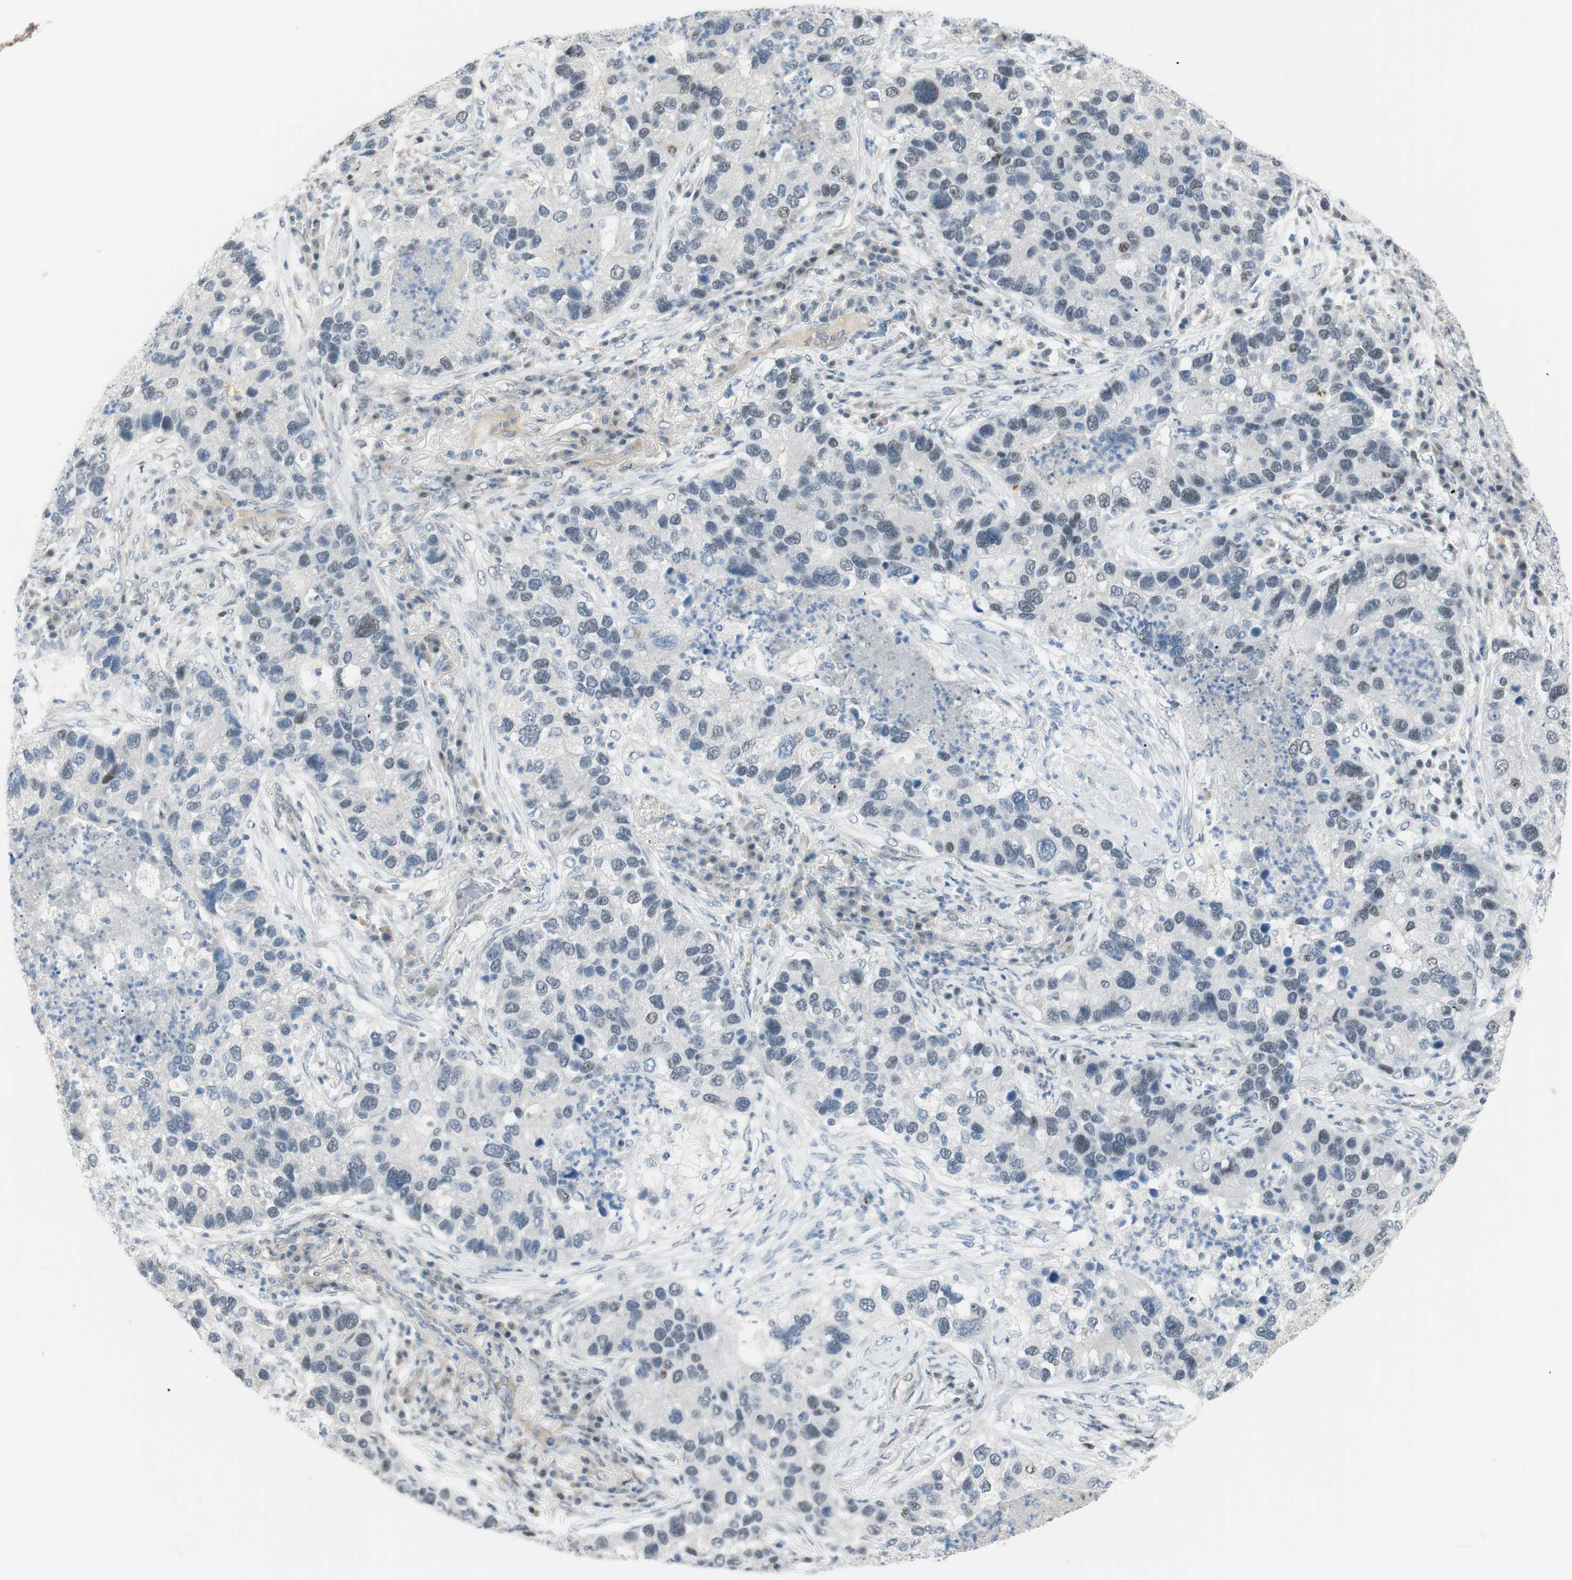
{"staining": {"intensity": "negative", "quantity": "none", "location": "none"}, "tissue": "lung cancer", "cell_type": "Tumor cells", "image_type": "cancer", "snomed": [{"axis": "morphology", "description": "Normal tissue, NOS"}, {"axis": "morphology", "description": "Adenocarcinoma, NOS"}, {"axis": "topography", "description": "Bronchus"}, {"axis": "topography", "description": "Lung"}], "caption": "A micrograph of human lung cancer is negative for staining in tumor cells.", "gene": "B4GALNT1", "patient": {"sex": "male", "age": 54}}